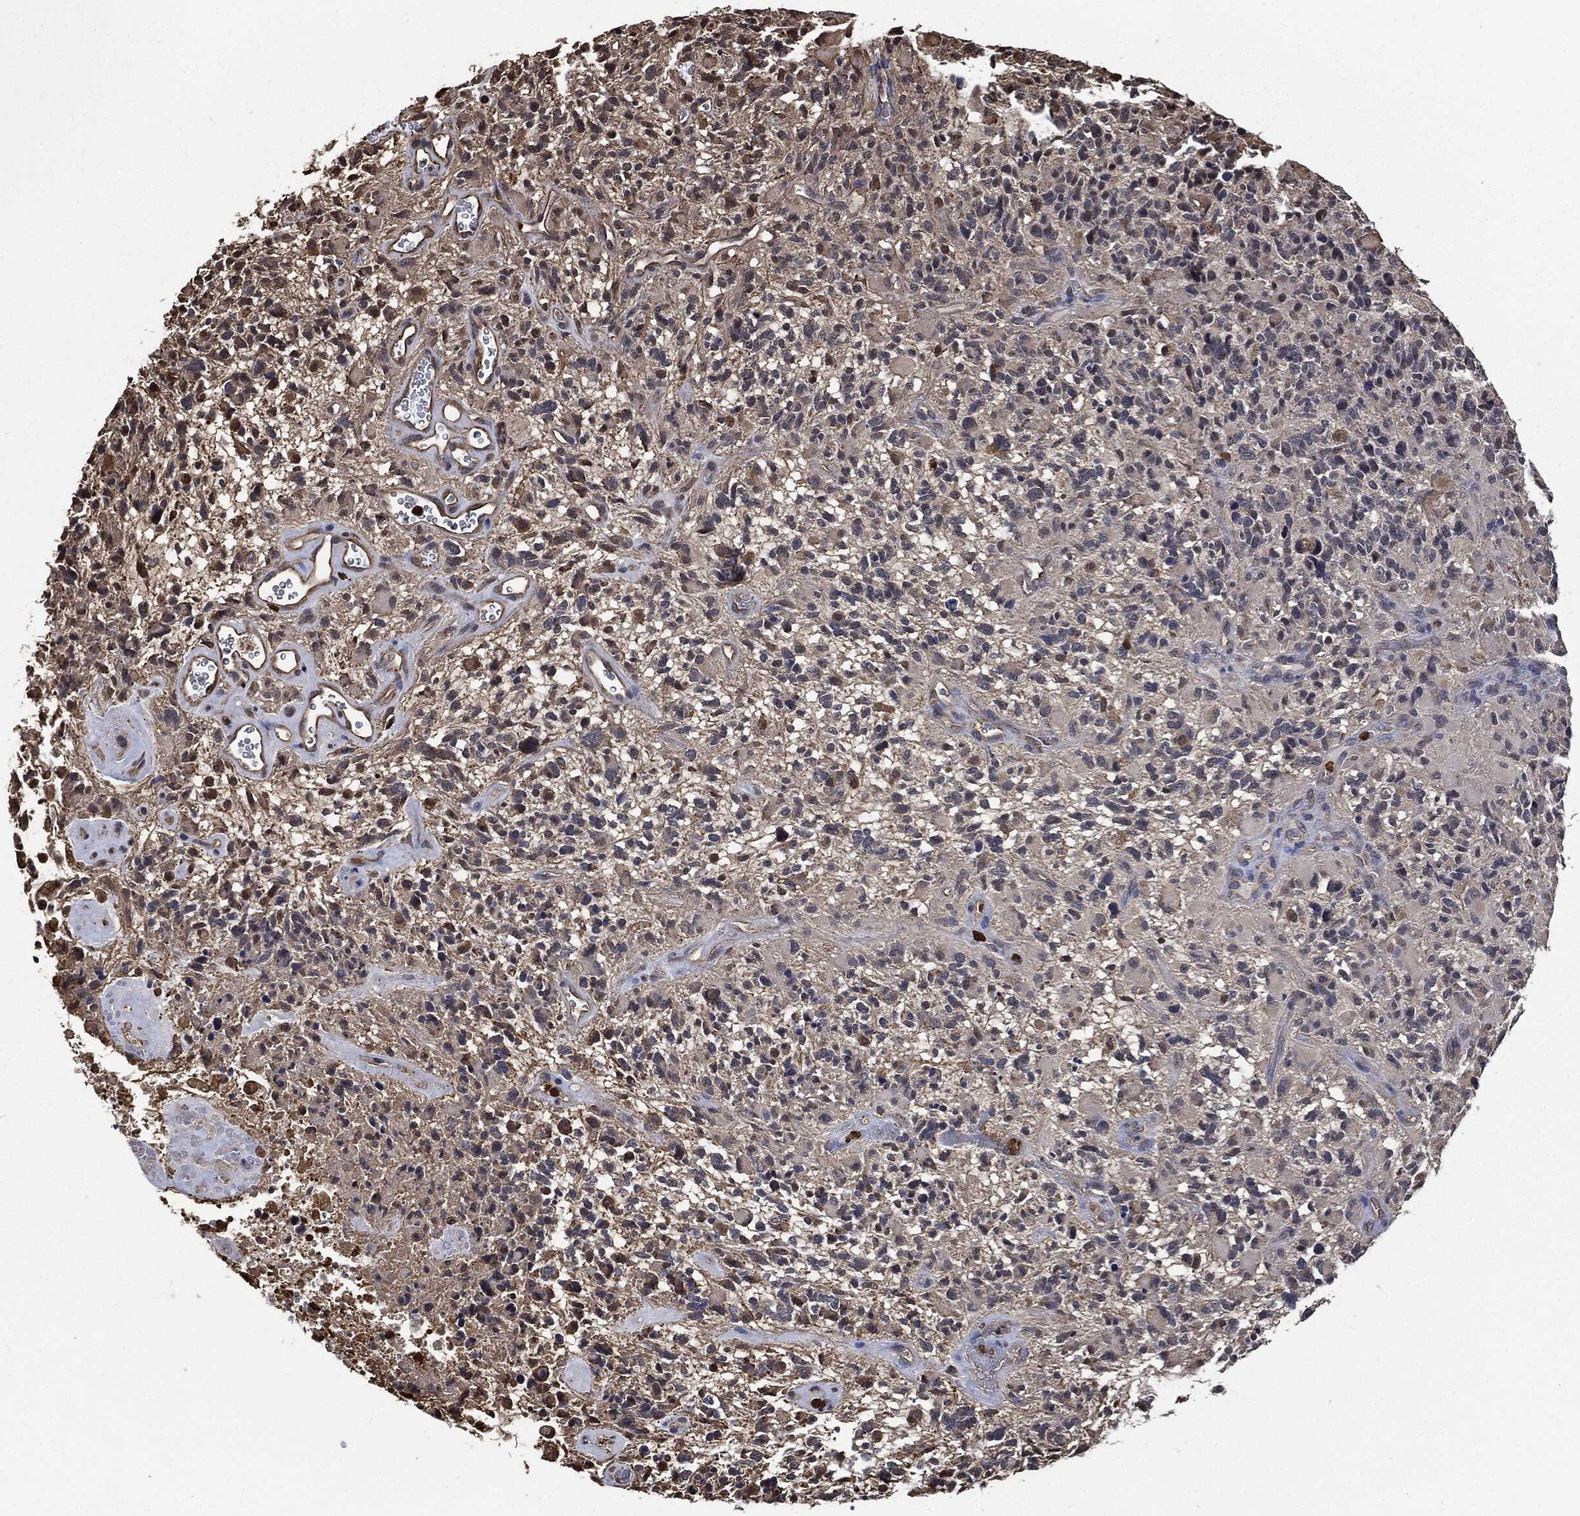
{"staining": {"intensity": "negative", "quantity": "none", "location": "none"}, "tissue": "glioma", "cell_type": "Tumor cells", "image_type": "cancer", "snomed": [{"axis": "morphology", "description": "Glioma, malignant, High grade"}, {"axis": "topography", "description": "Brain"}], "caption": "This image is of glioma stained with IHC to label a protein in brown with the nuclei are counter-stained blue. There is no positivity in tumor cells. (Immunohistochemistry (ihc), brightfield microscopy, high magnification).", "gene": "S100A9", "patient": {"sex": "female", "age": 71}}